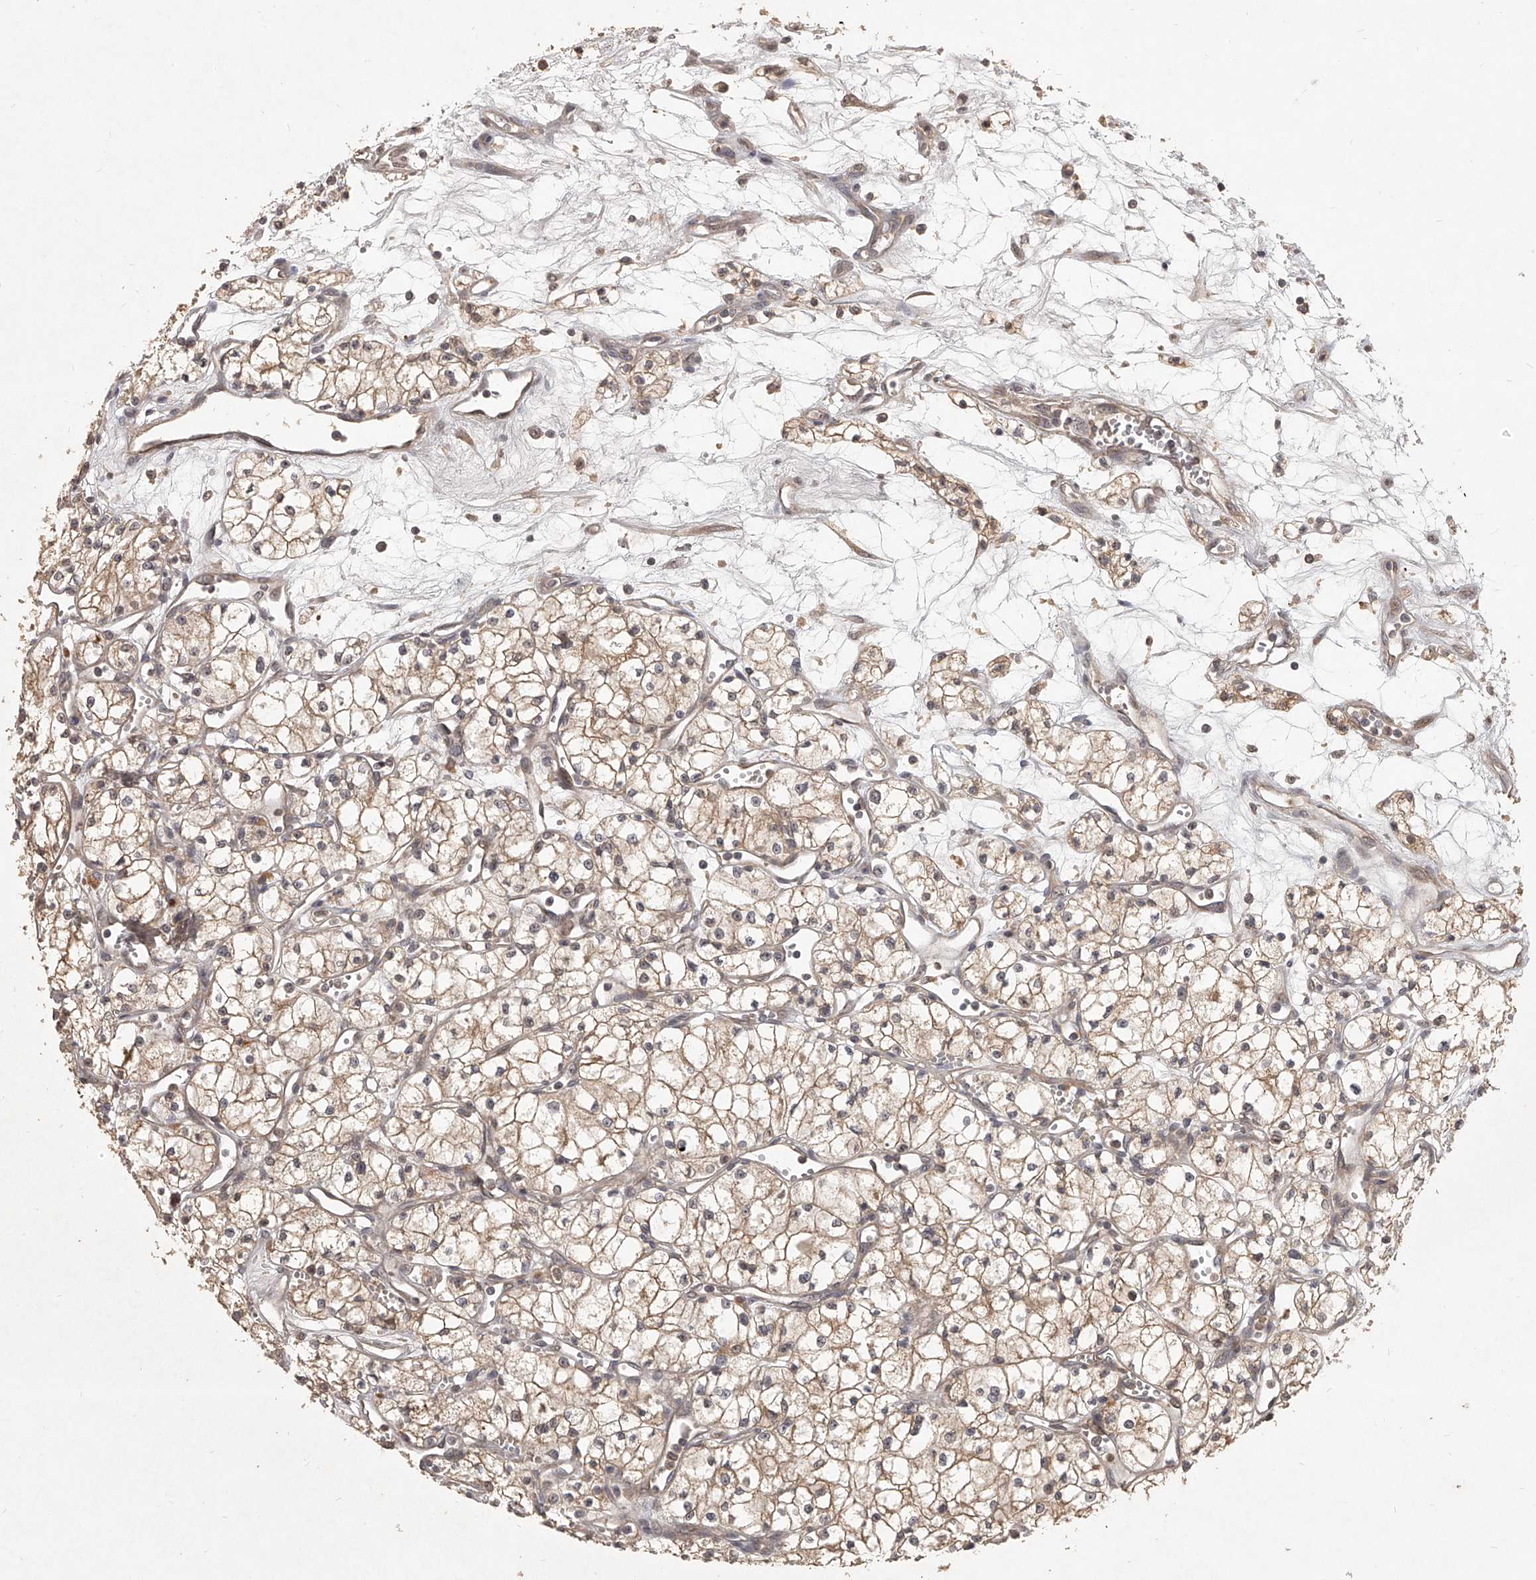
{"staining": {"intensity": "weak", "quantity": ">75%", "location": "cytoplasmic/membranous,nuclear"}, "tissue": "renal cancer", "cell_type": "Tumor cells", "image_type": "cancer", "snomed": [{"axis": "morphology", "description": "Adenocarcinoma, NOS"}, {"axis": "topography", "description": "Kidney"}], "caption": "Tumor cells exhibit low levels of weak cytoplasmic/membranous and nuclear staining in approximately >75% of cells in human renal cancer (adenocarcinoma).", "gene": "SLC37A1", "patient": {"sex": "male", "age": 59}}